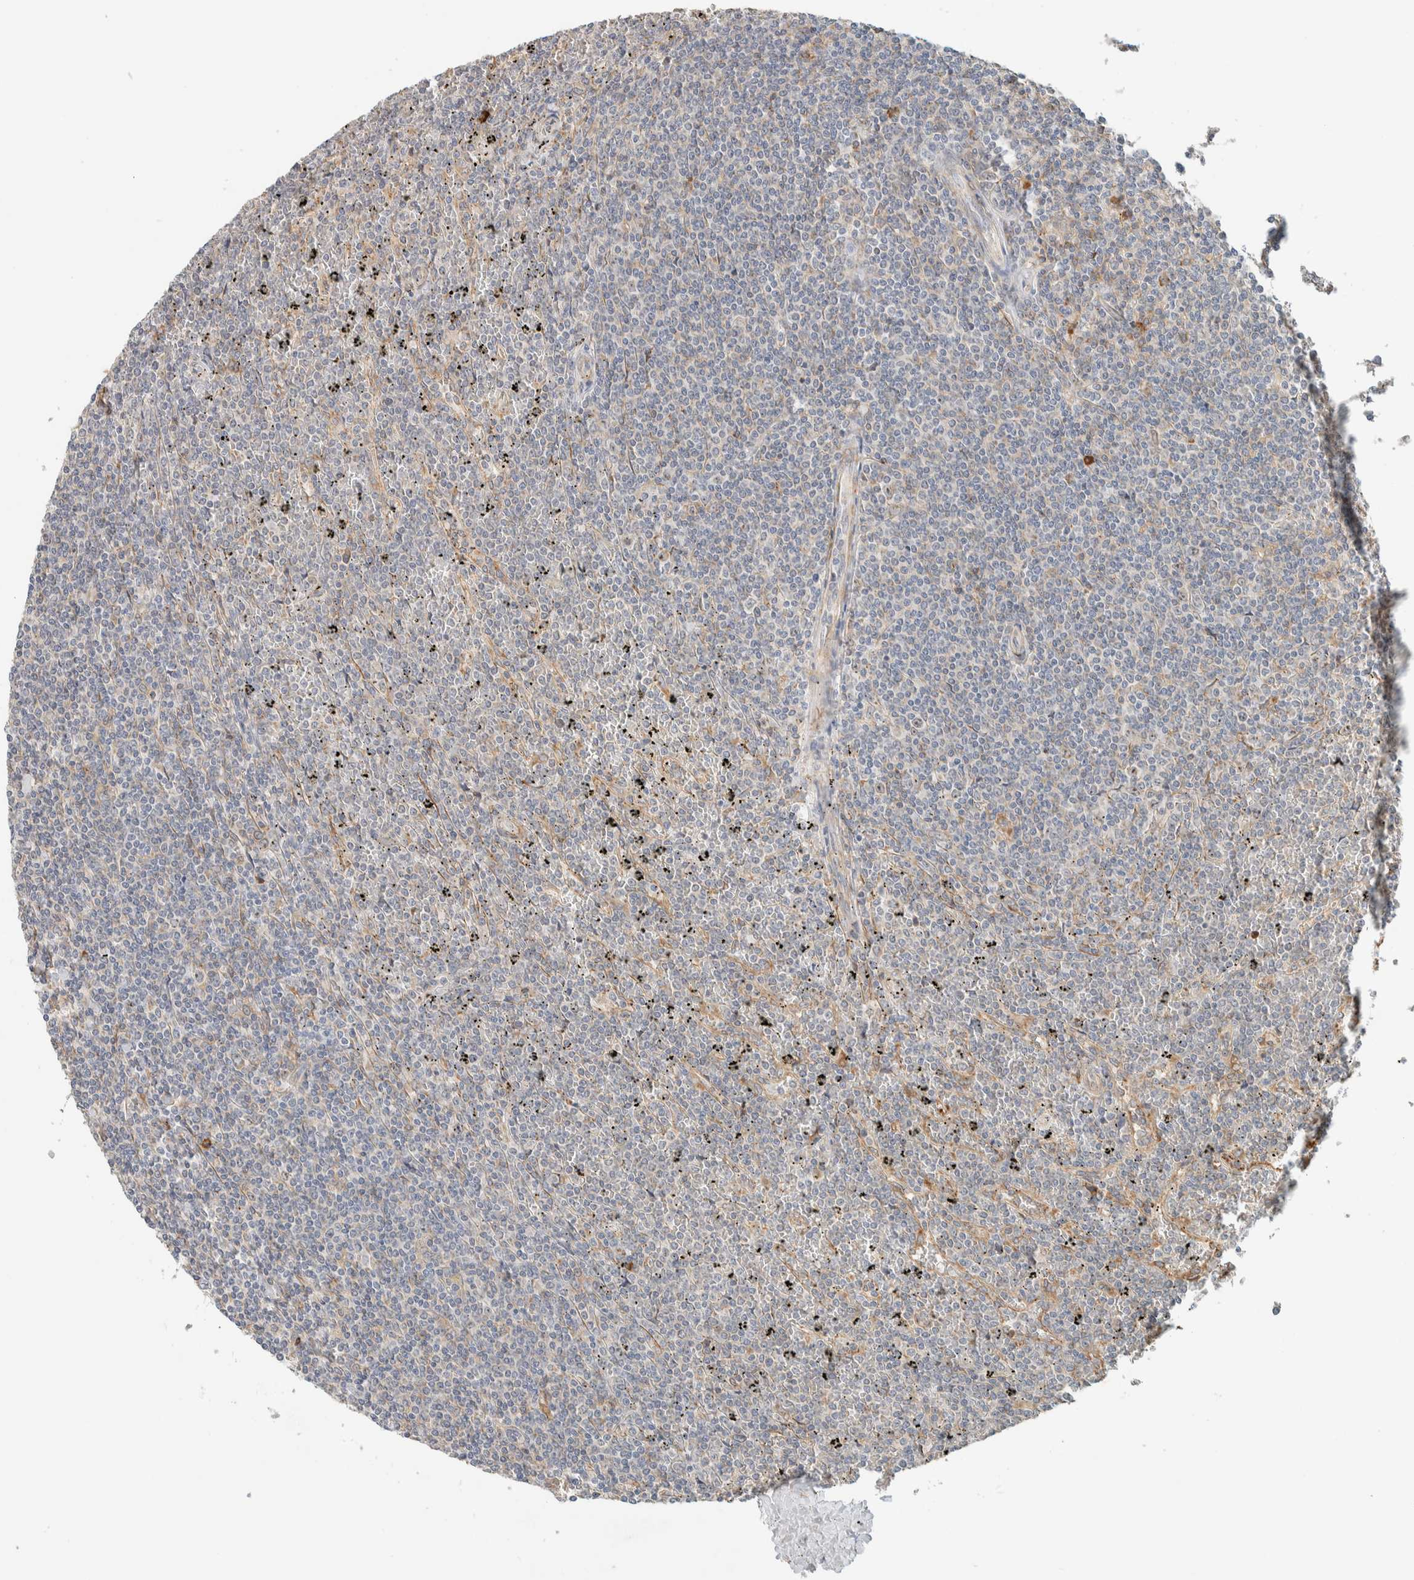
{"staining": {"intensity": "negative", "quantity": "none", "location": "none"}, "tissue": "lymphoma", "cell_type": "Tumor cells", "image_type": "cancer", "snomed": [{"axis": "morphology", "description": "Malignant lymphoma, non-Hodgkin's type, Low grade"}, {"axis": "topography", "description": "Spleen"}], "caption": "Immunohistochemistry (IHC) histopathology image of neoplastic tissue: lymphoma stained with DAB exhibits no significant protein positivity in tumor cells.", "gene": "KLHL40", "patient": {"sex": "female", "age": 19}}